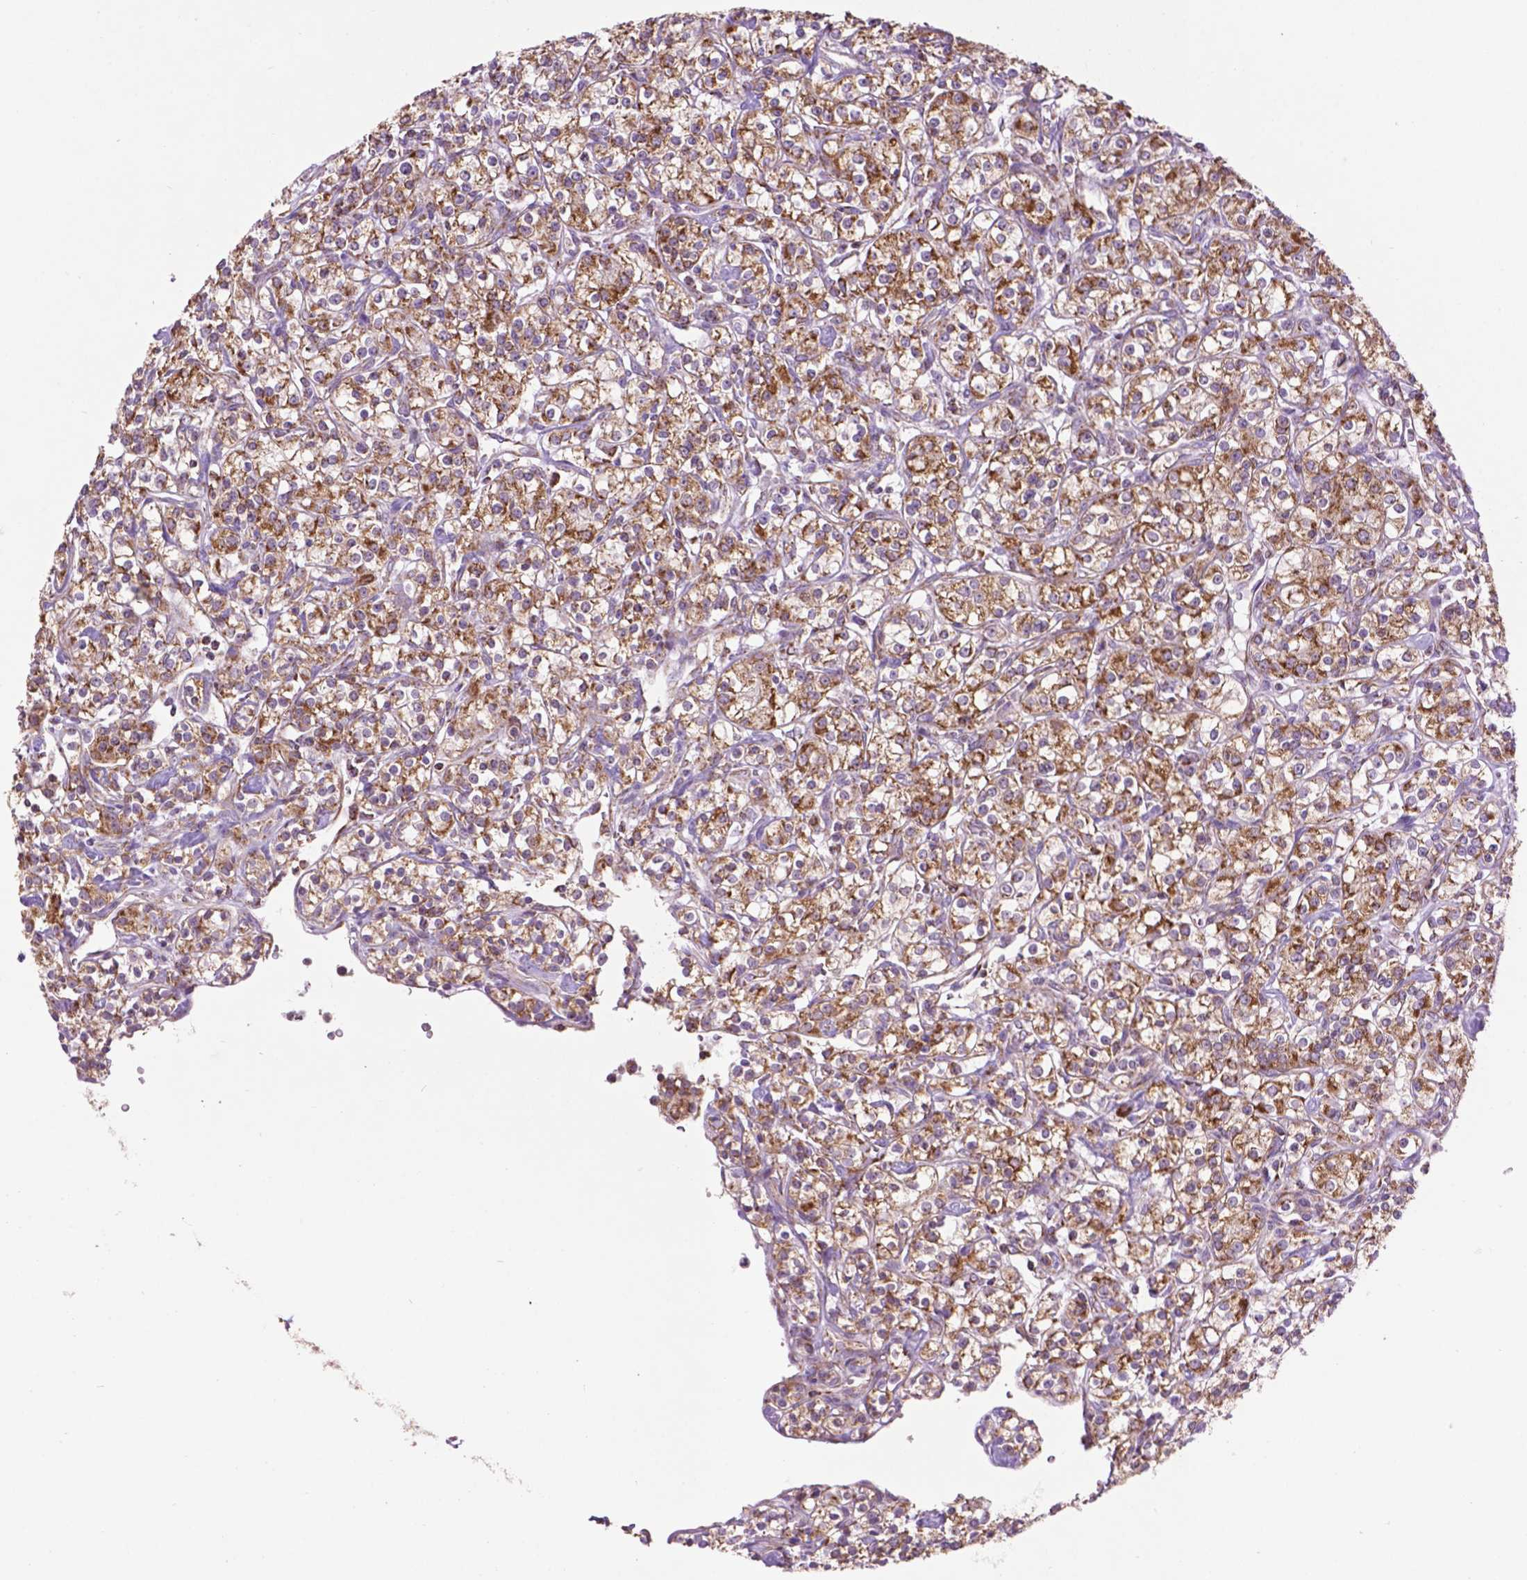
{"staining": {"intensity": "moderate", "quantity": ">75%", "location": "cytoplasmic/membranous"}, "tissue": "renal cancer", "cell_type": "Tumor cells", "image_type": "cancer", "snomed": [{"axis": "morphology", "description": "Adenocarcinoma, NOS"}, {"axis": "topography", "description": "Kidney"}], "caption": "Protein staining of renal cancer (adenocarcinoma) tissue reveals moderate cytoplasmic/membranous staining in approximately >75% of tumor cells.", "gene": "PYCR3", "patient": {"sex": "male", "age": 77}}